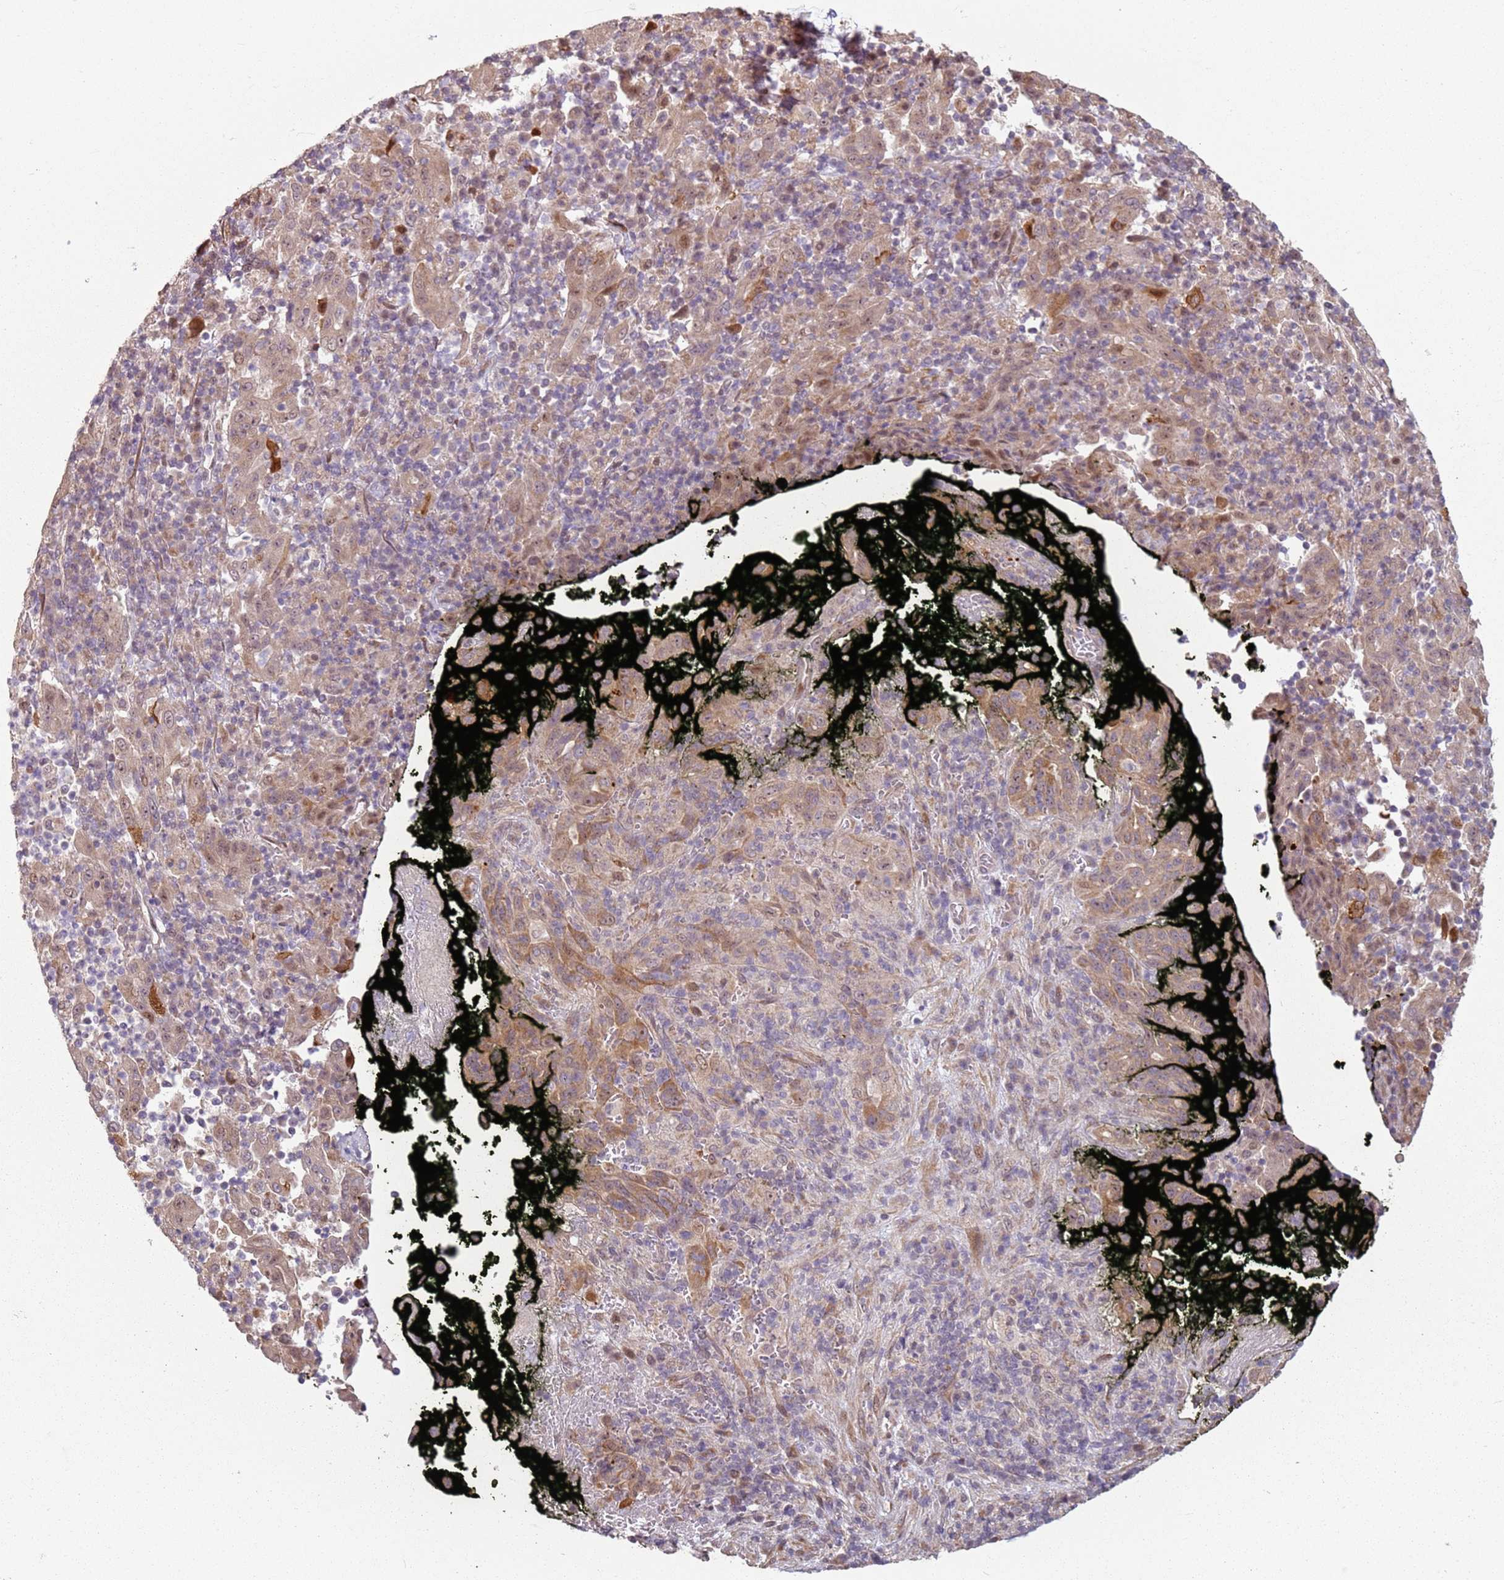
{"staining": {"intensity": "weak", "quantity": ">75%", "location": "cytoplasmic/membranous,nuclear"}, "tissue": "pancreatic cancer", "cell_type": "Tumor cells", "image_type": "cancer", "snomed": [{"axis": "morphology", "description": "Adenocarcinoma, NOS"}, {"axis": "topography", "description": "Pancreas"}], "caption": "The histopathology image displays a brown stain indicating the presence of a protein in the cytoplasmic/membranous and nuclear of tumor cells in pancreatic adenocarcinoma.", "gene": "CHURC1", "patient": {"sex": "male", "age": 63}}